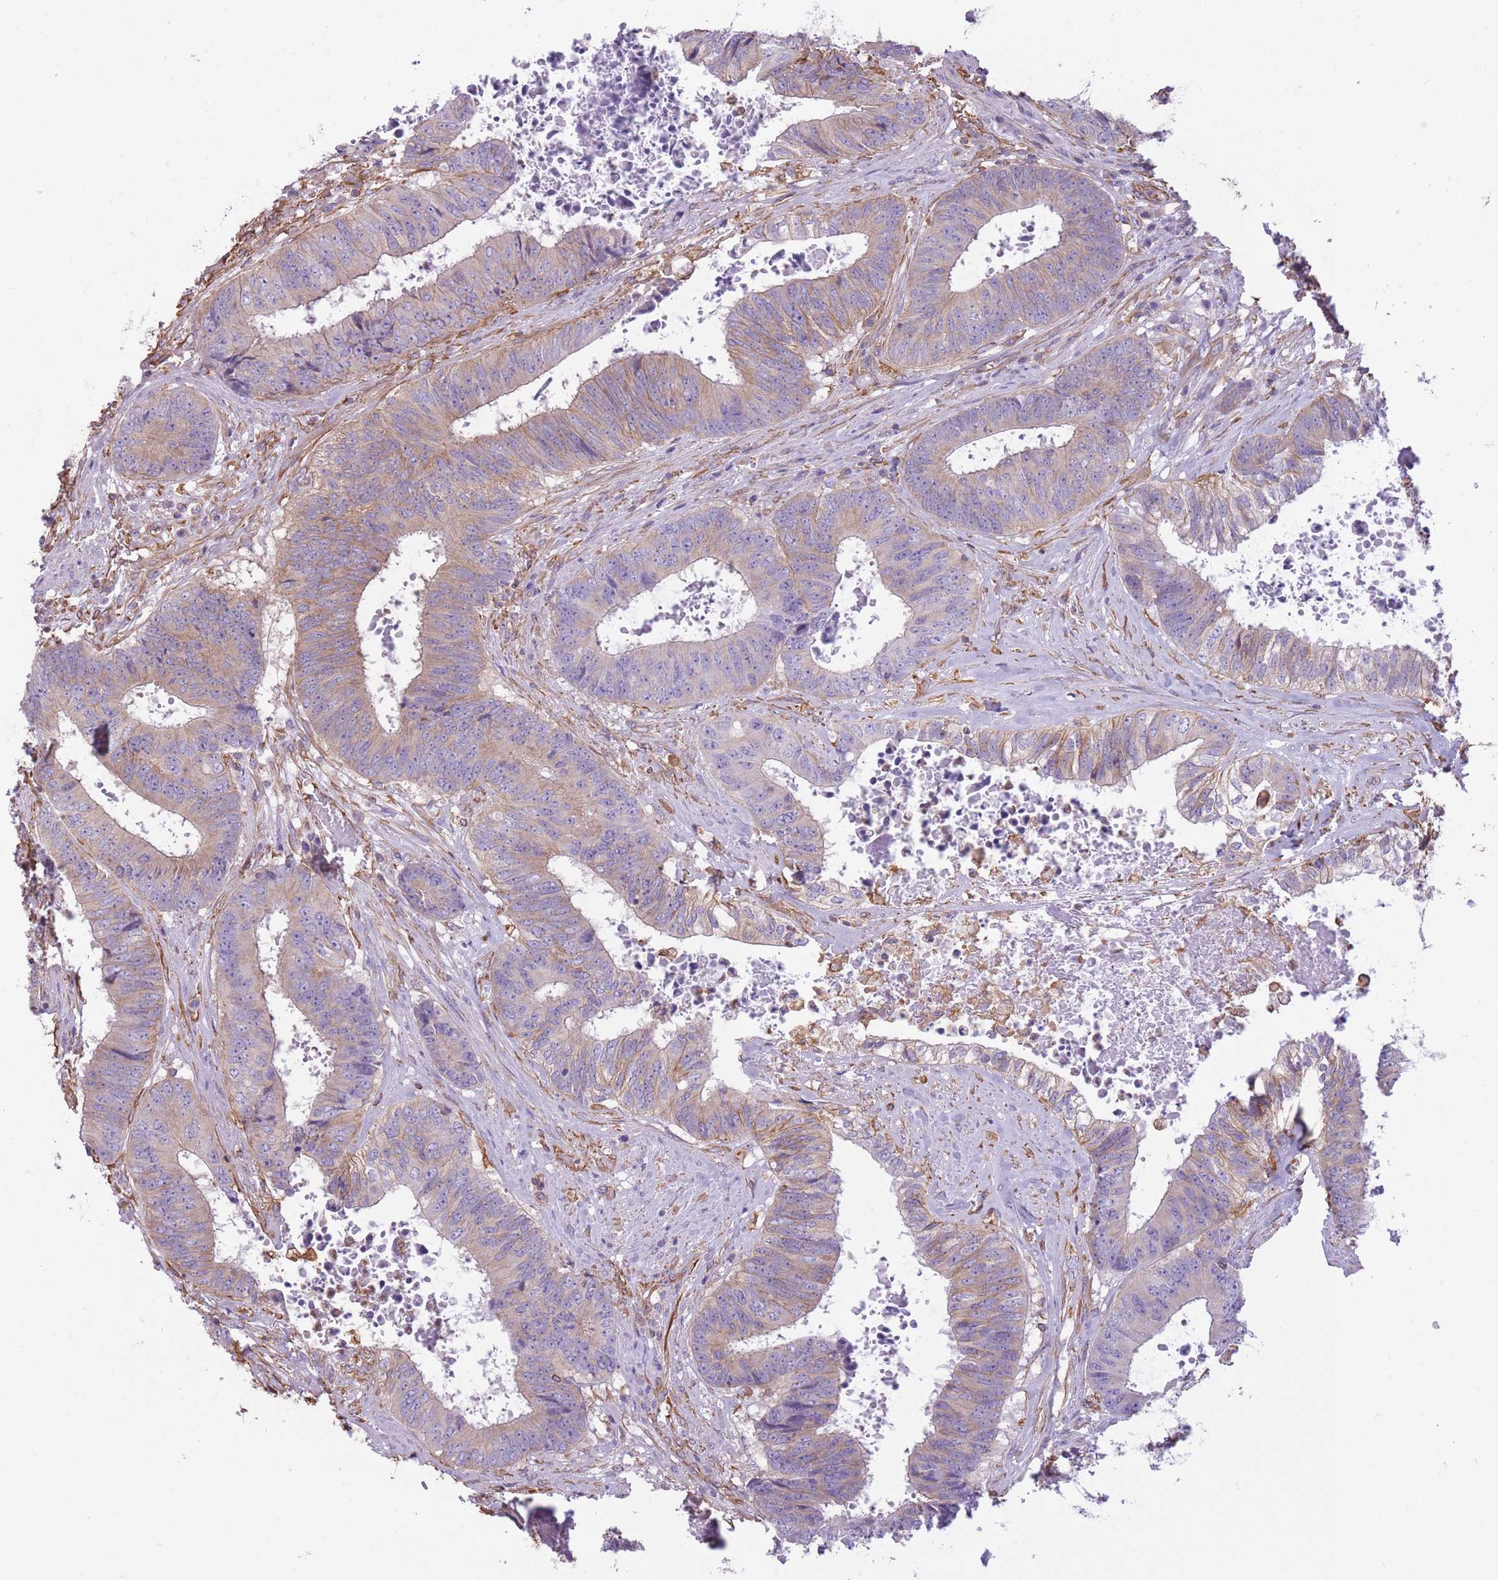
{"staining": {"intensity": "weak", "quantity": "25%-75%", "location": "cytoplasmic/membranous"}, "tissue": "colorectal cancer", "cell_type": "Tumor cells", "image_type": "cancer", "snomed": [{"axis": "morphology", "description": "Adenocarcinoma, NOS"}, {"axis": "topography", "description": "Rectum"}], "caption": "Colorectal adenocarcinoma tissue demonstrates weak cytoplasmic/membranous staining in approximately 25%-75% of tumor cells", "gene": "ADD1", "patient": {"sex": "male", "age": 72}}